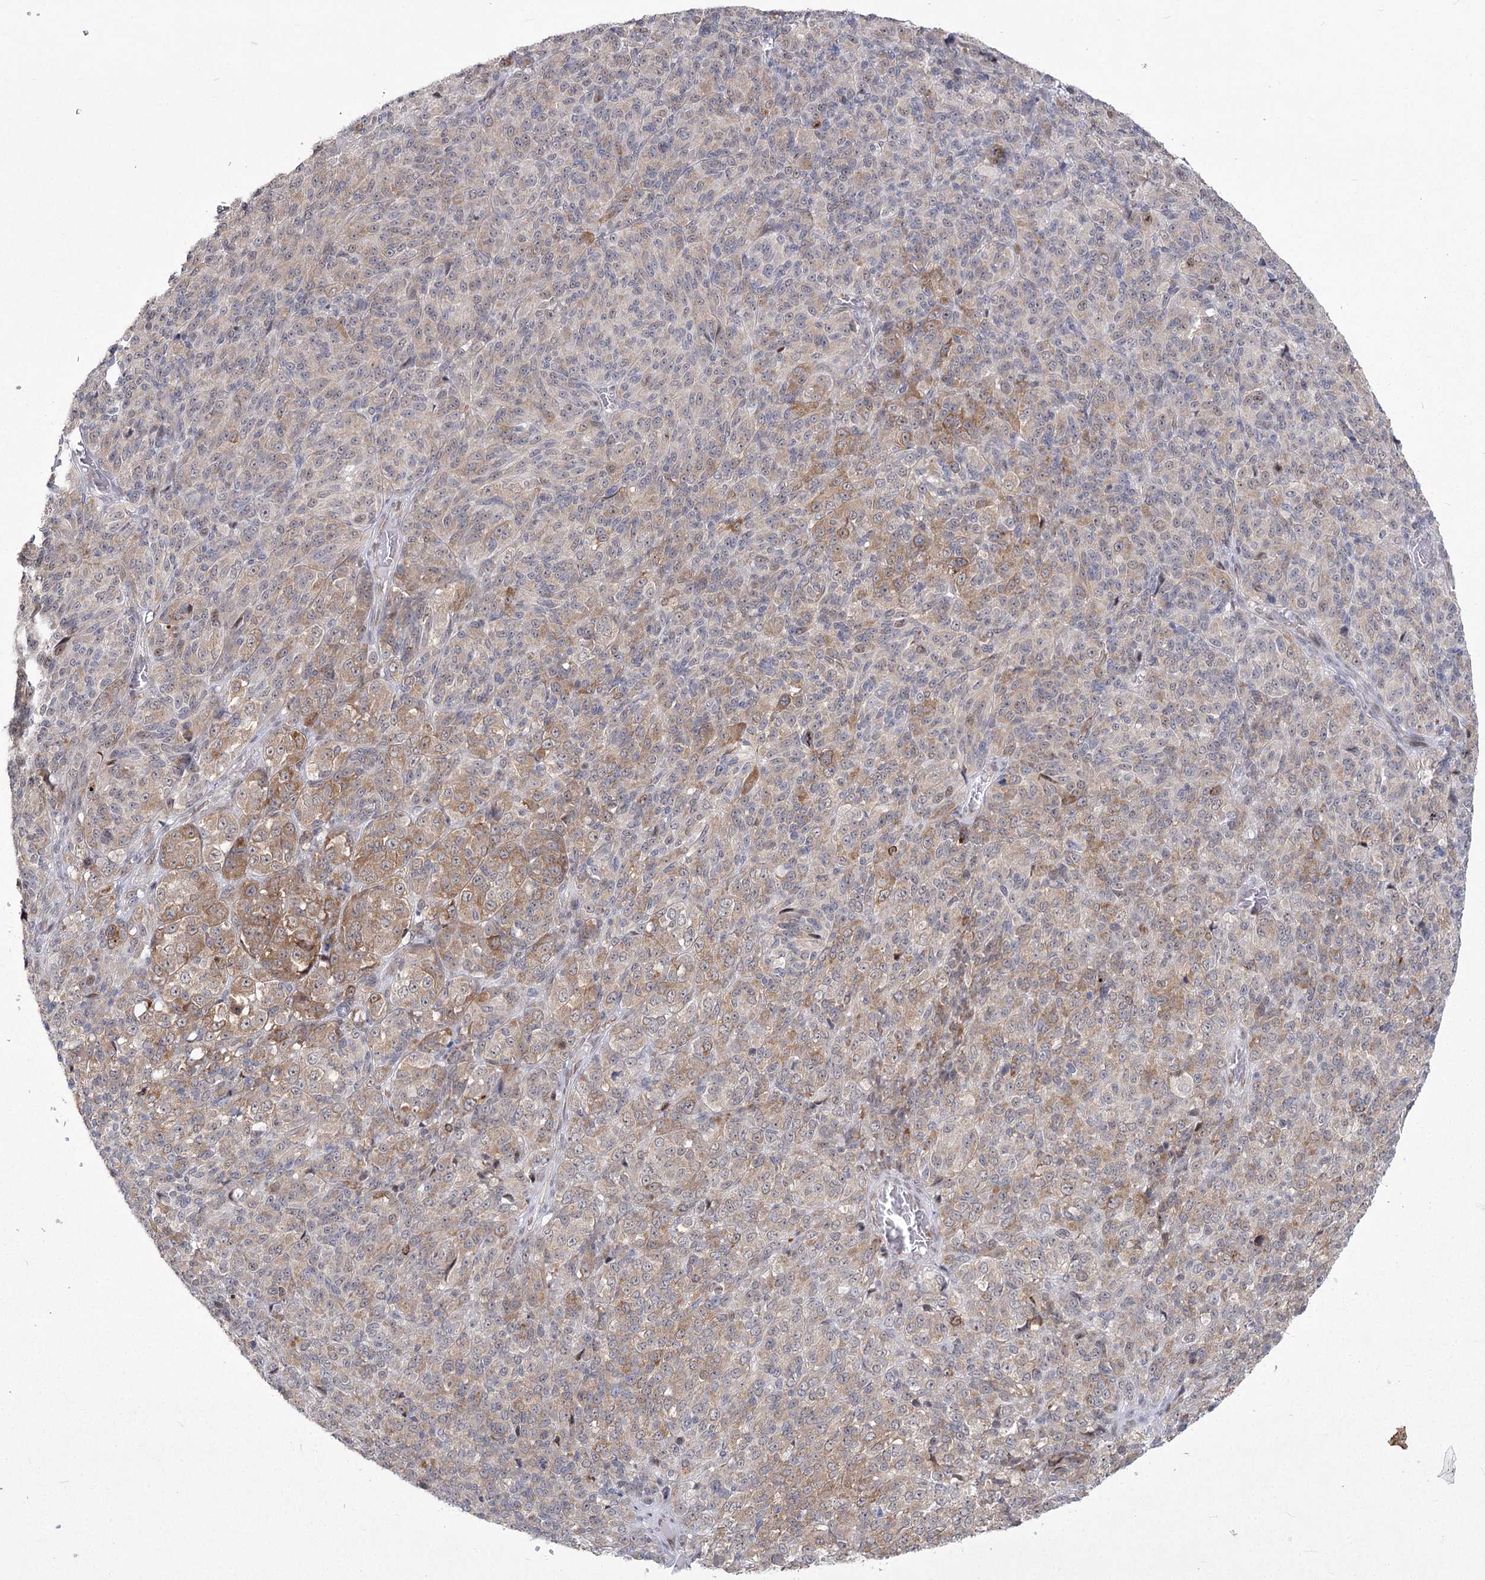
{"staining": {"intensity": "moderate", "quantity": "<25%", "location": "cytoplasmic/membranous"}, "tissue": "melanoma", "cell_type": "Tumor cells", "image_type": "cancer", "snomed": [{"axis": "morphology", "description": "Malignant melanoma, Metastatic site"}, {"axis": "topography", "description": "Brain"}], "caption": "Protein expression analysis of human melanoma reveals moderate cytoplasmic/membranous positivity in about <25% of tumor cells.", "gene": "YBX3", "patient": {"sex": "female", "age": 56}}